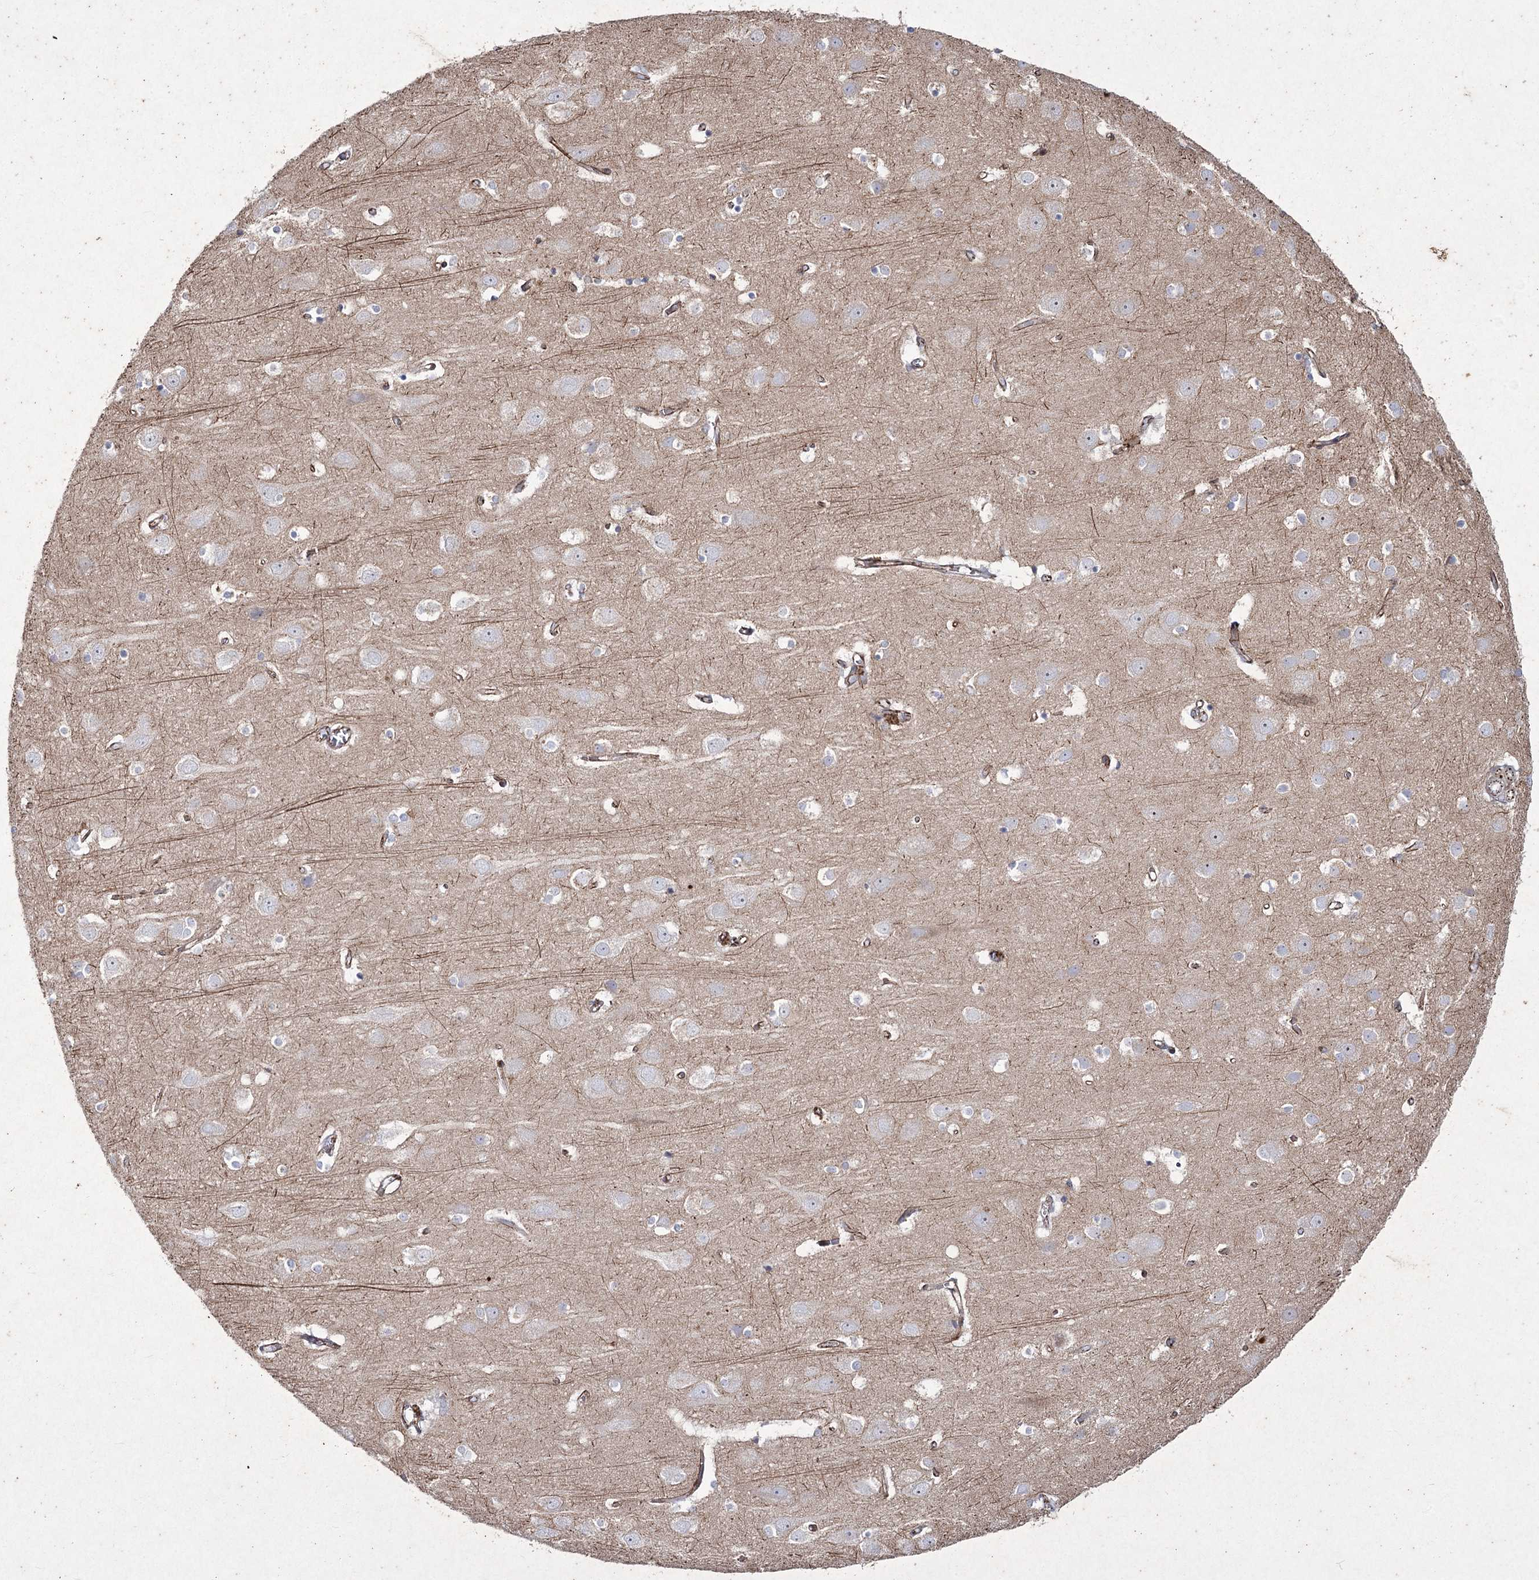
{"staining": {"intensity": "moderate", "quantity": ">75%", "location": "cytoplasmic/membranous"}, "tissue": "cerebral cortex", "cell_type": "Endothelial cells", "image_type": "normal", "snomed": [{"axis": "morphology", "description": "Normal tissue, NOS"}, {"axis": "topography", "description": "Cerebral cortex"}], "caption": "Immunohistochemical staining of benign human cerebral cortex reveals medium levels of moderate cytoplasmic/membranous staining in approximately >75% of endothelial cells.", "gene": "LDLRAD3", "patient": {"sex": "male", "age": 54}}